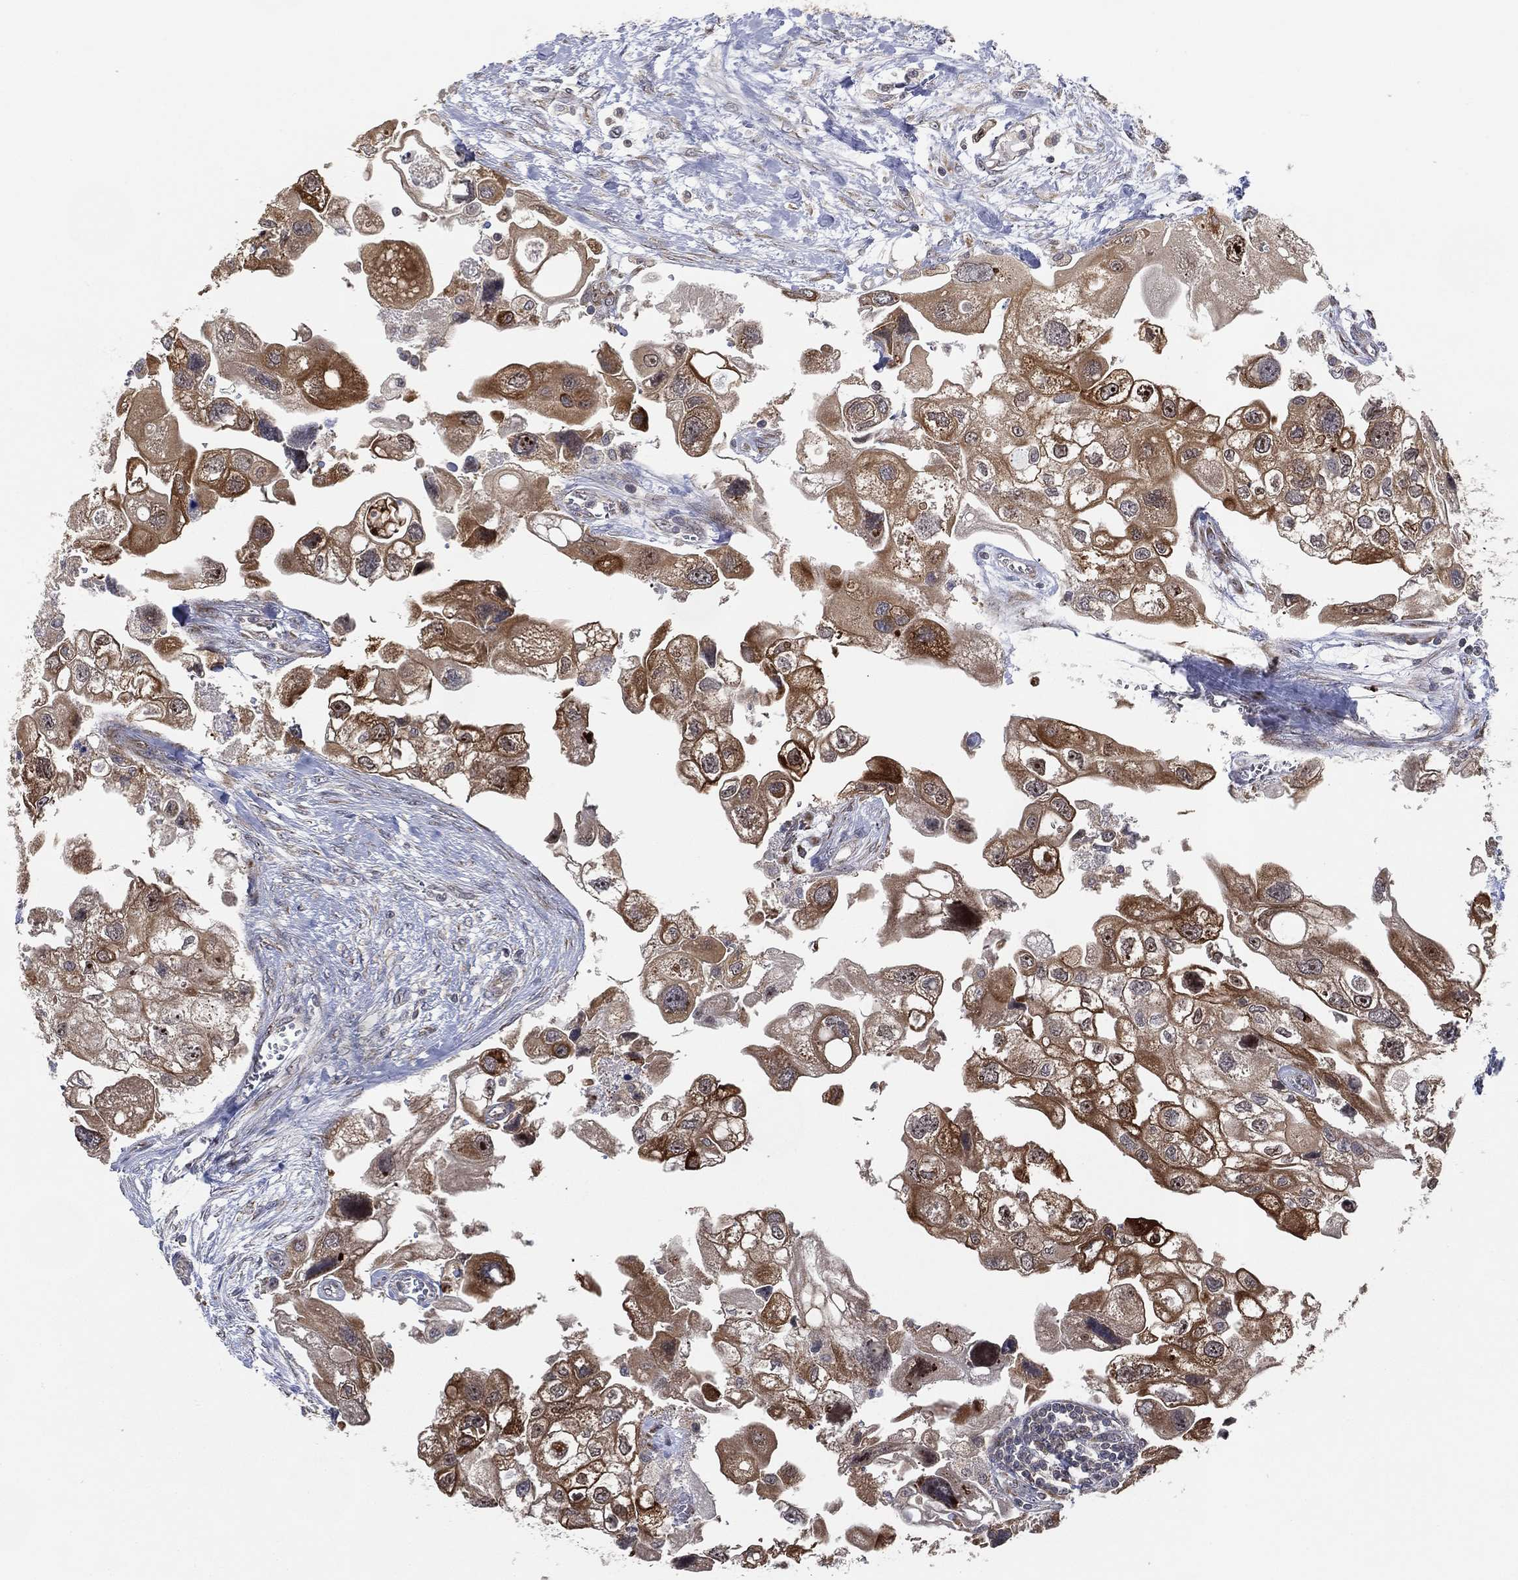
{"staining": {"intensity": "moderate", "quantity": ">75%", "location": "cytoplasmic/membranous"}, "tissue": "urothelial cancer", "cell_type": "Tumor cells", "image_type": "cancer", "snomed": [{"axis": "morphology", "description": "Urothelial carcinoma, High grade"}, {"axis": "topography", "description": "Urinary bladder"}], "caption": "About >75% of tumor cells in human urothelial cancer display moderate cytoplasmic/membranous protein staining as visualized by brown immunohistochemical staining.", "gene": "FAM104A", "patient": {"sex": "male", "age": 59}}